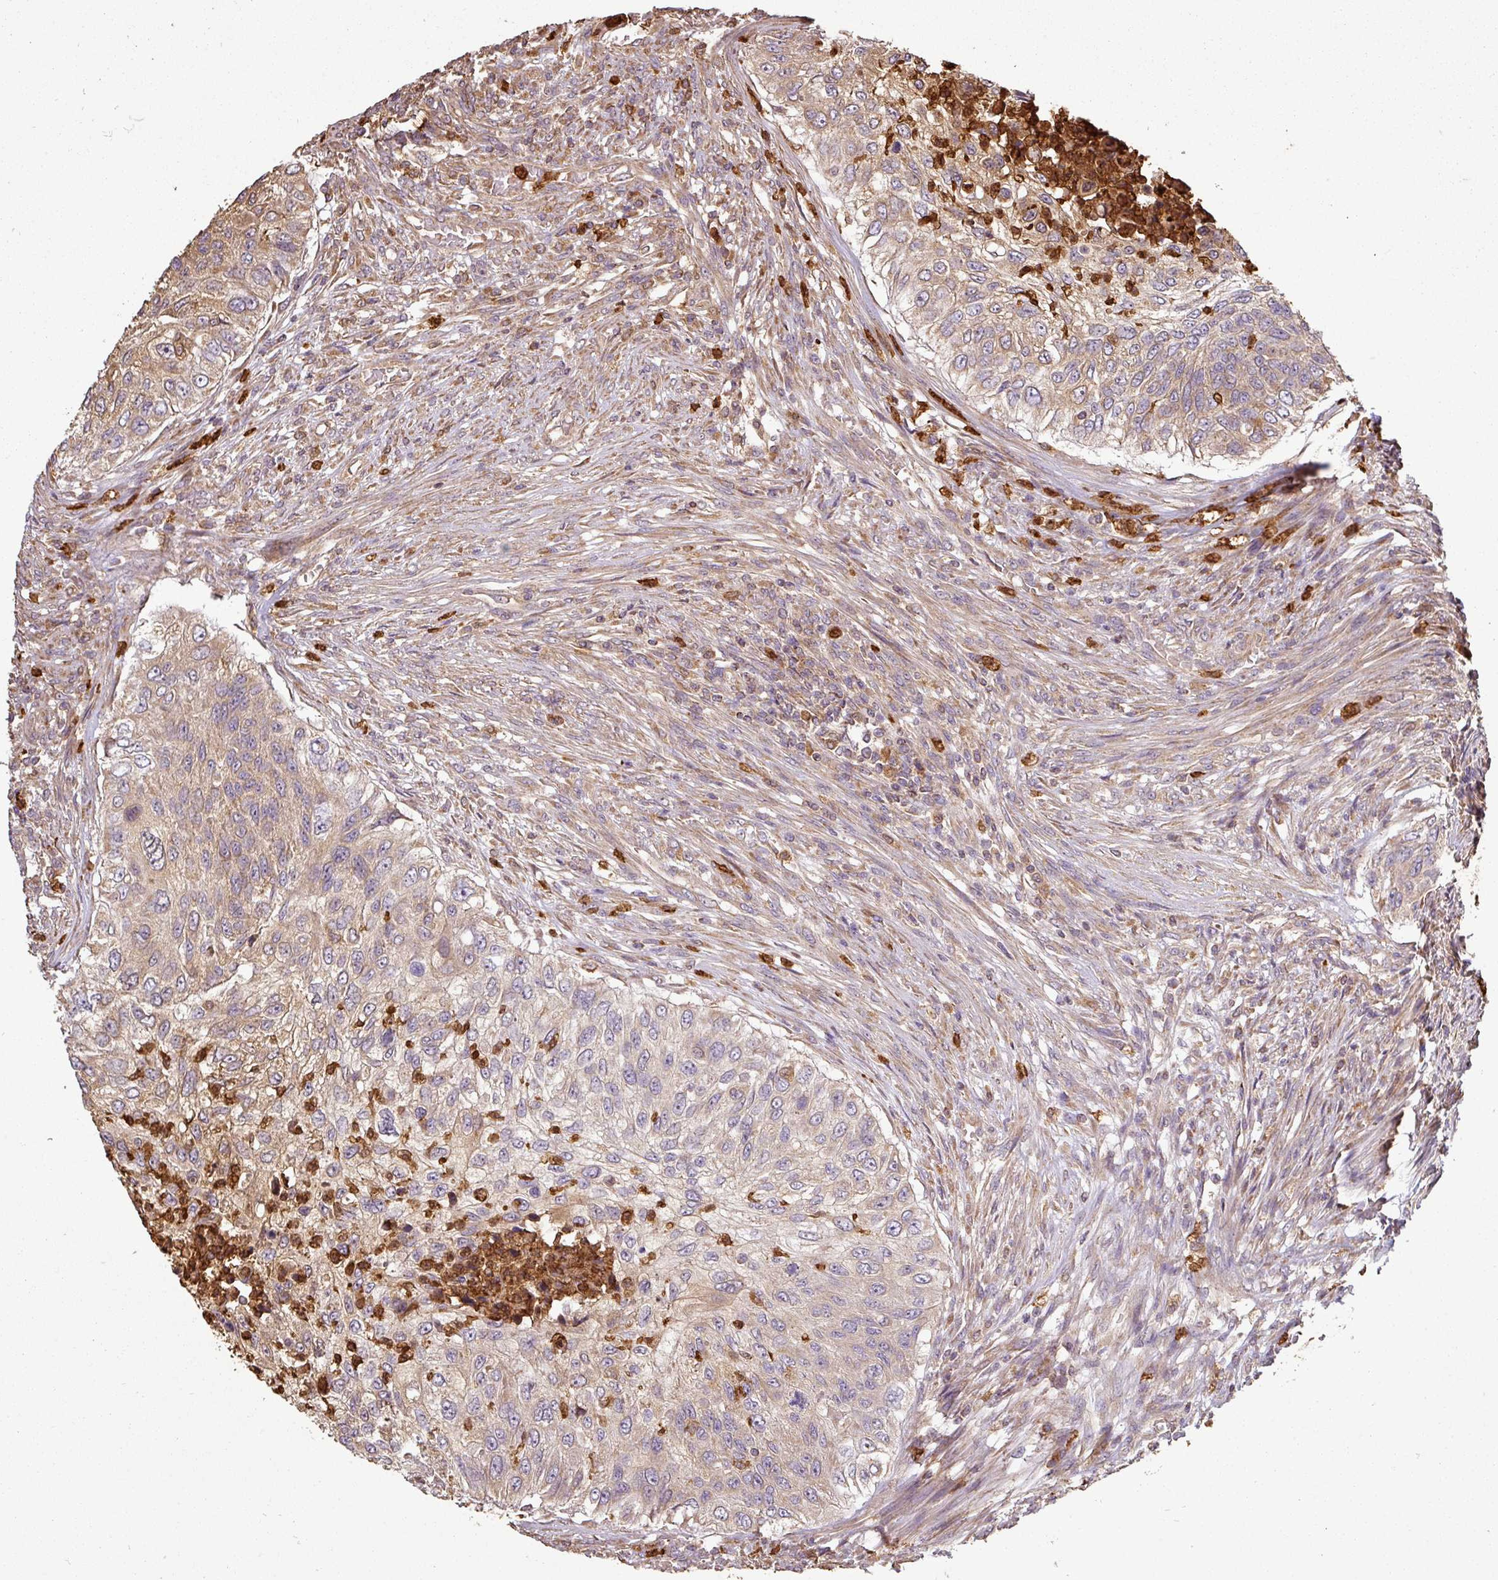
{"staining": {"intensity": "weak", "quantity": ">75%", "location": "cytoplasmic/membranous"}, "tissue": "urothelial cancer", "cell_type": "Tumor cells", "image_type": "cancer", "snomed": [{"axis": "morphology", "description": "Urothelial carcinoma, High grade"}, {"axis": "topography", "description": "Urinary bladder"}], "caption": "Tumor cells exhibit low levels of weak cytoplasmic/membranous expression in about >75% of cells in human urothelial cancer.", "gene": "PLEKHM1", "patient": {"sex": "female", "age": 60}}